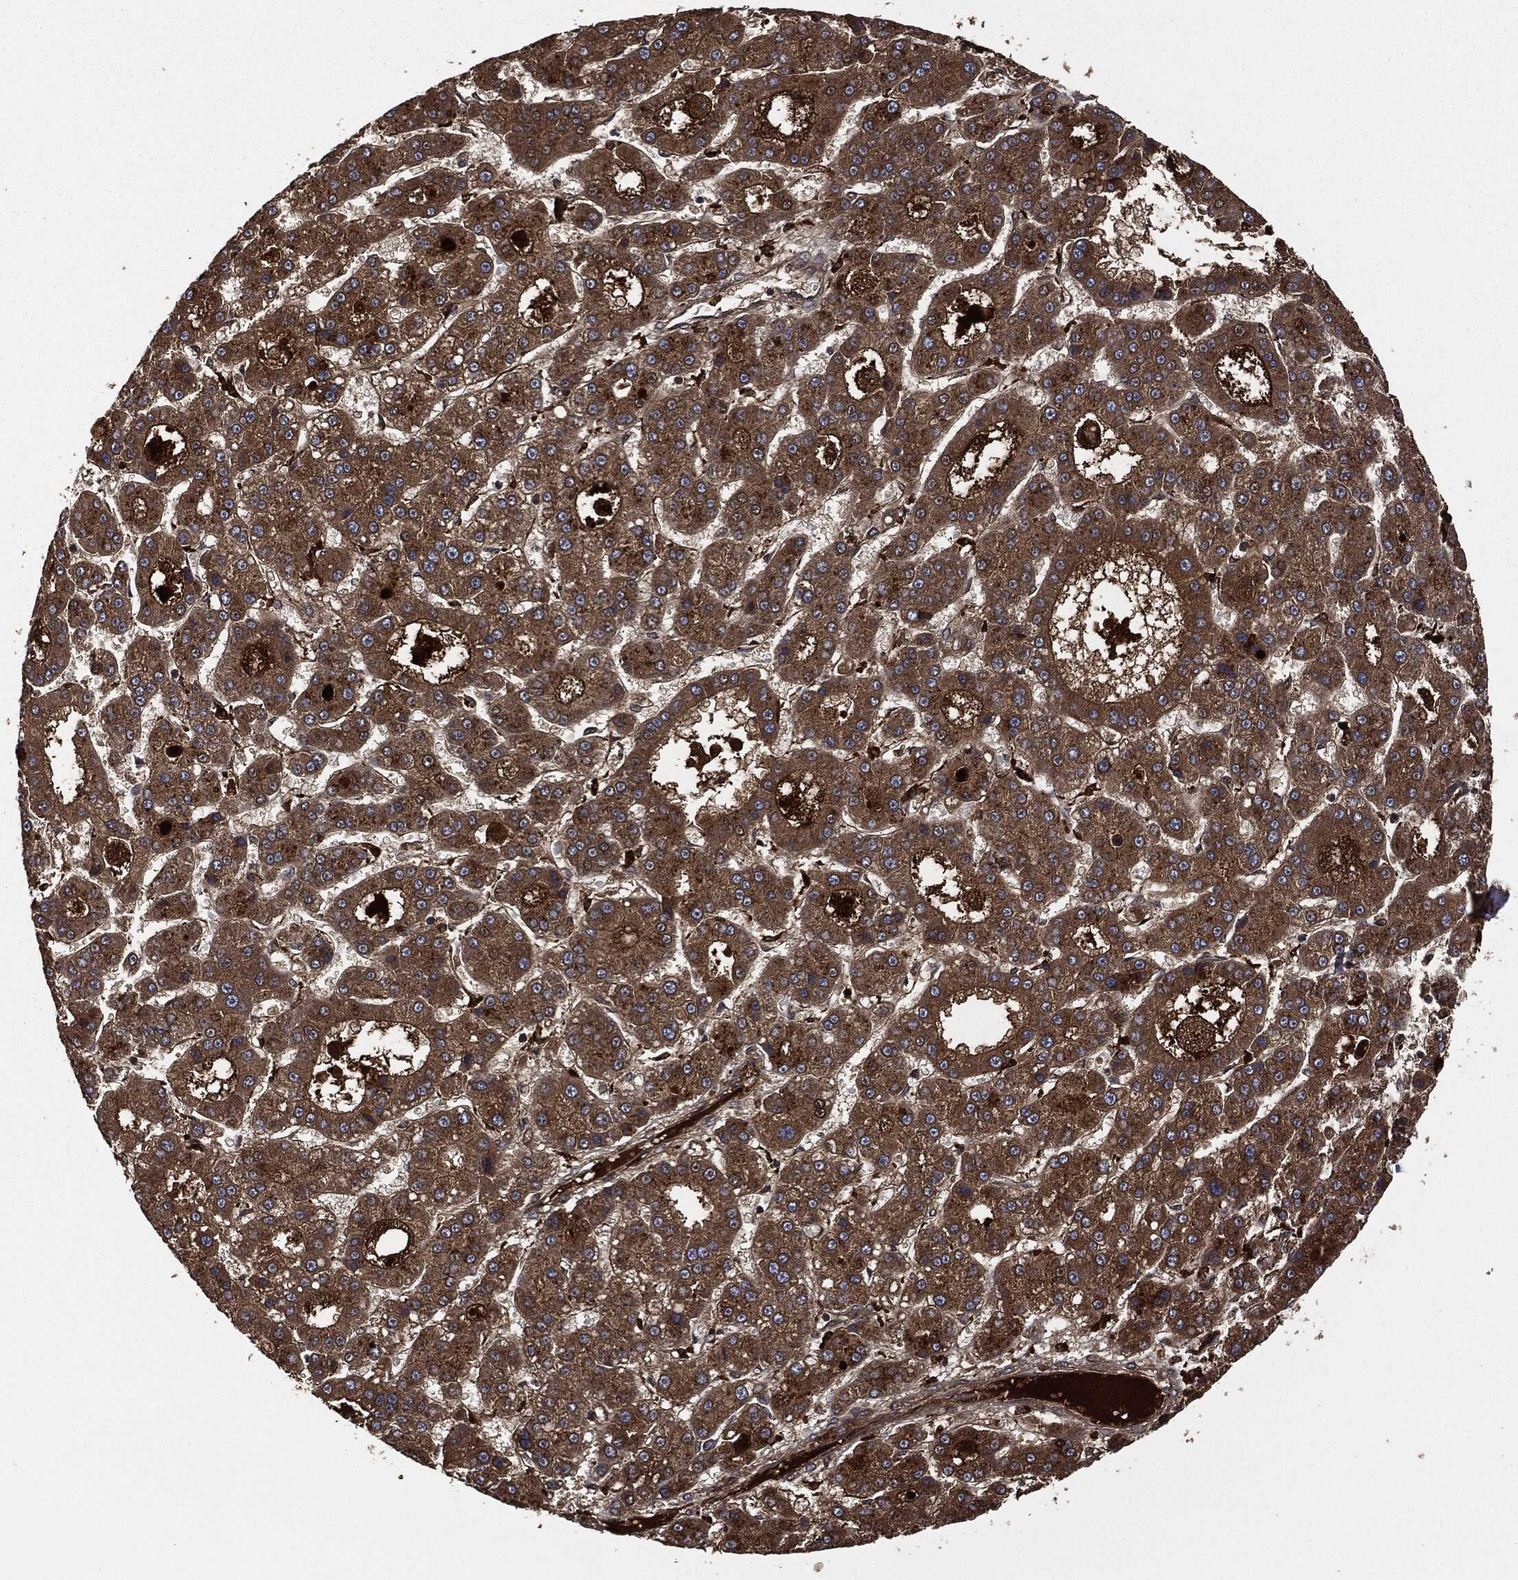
{"staining": {"intensity": "moderate", "quantity": ">75%", "location": "cytoplasmic/membranous"}, "tissue": "liver cancer", "cell_type": "Tumor cells", "image_type": "cancer", "snomed": [{"axis": "morphology", "description": "Carcinoma, Hepatocellular, NOS"}, {"axis": "topography", "description": "Liver"}], "caption": "A brown stain labels moderate cytoplasmic/membranous staining of a protein in liver cancer (hepatocellular carcinoma) tumor cells.", "gene": "CRABP2", "patient": {"sex": "male", "age": 70}}